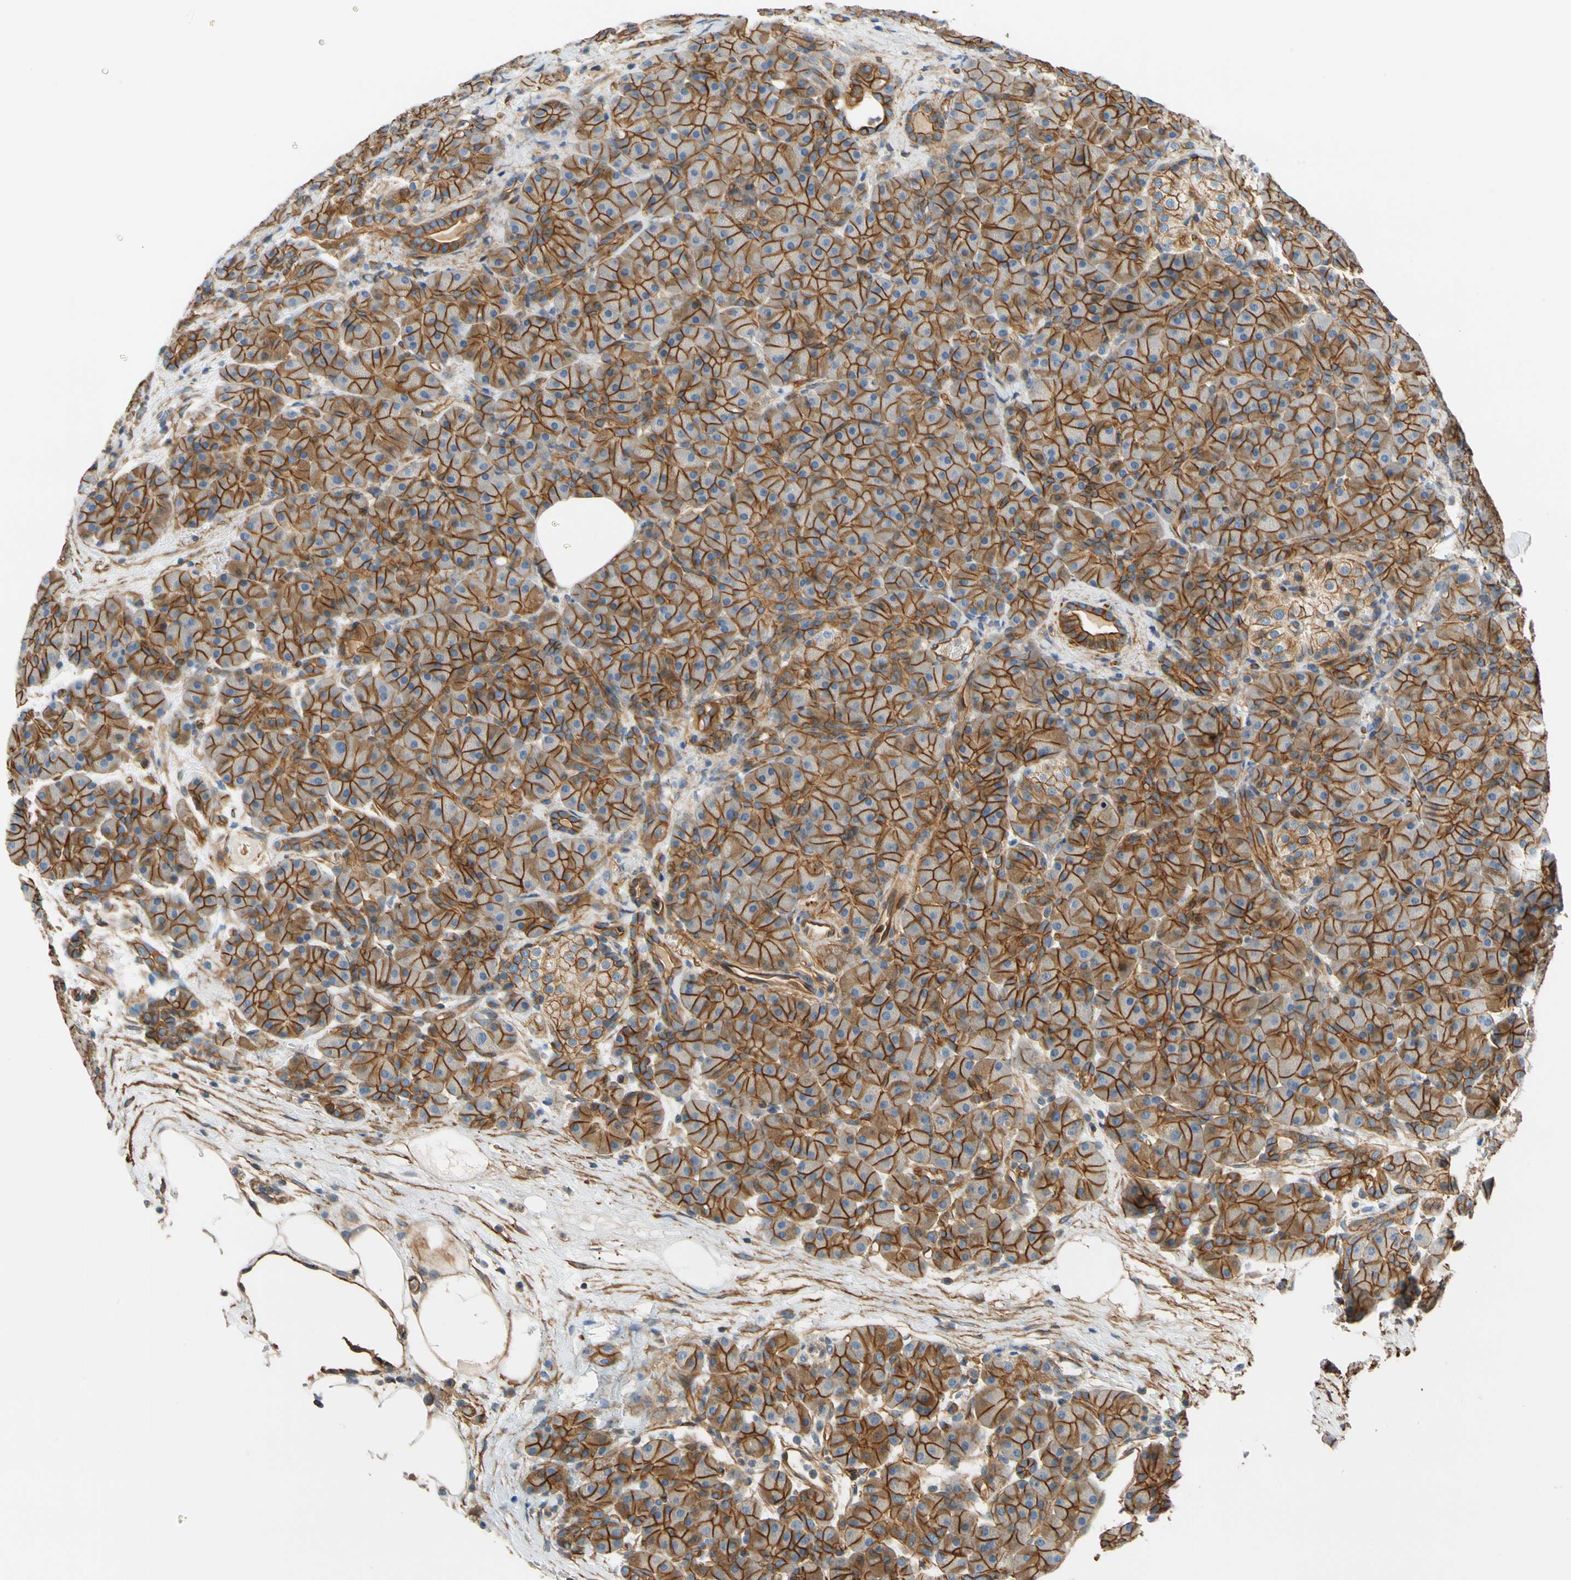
{"staining": {"intensity": "strong", "quantity": ">75%", "location": "cytoplasmic/membranous"}, "tissue": "pancreas", "cell_type": "Exocrine glandular cells", "image_type": "normal", "snomed": [{"axis": "morphology", "description": "Normal tissue, NOS"}, {"axis": "topography", "description": "Pancreas"}], "caption": "Protein staining by immunohistochemistry shows strong cytoplasmic/membranous positivity in approximately >75% of exocrine glandular cells in benign pancreas.", "gene": "SPTAN1", "patient": {"sex": "male", "age": 66}}